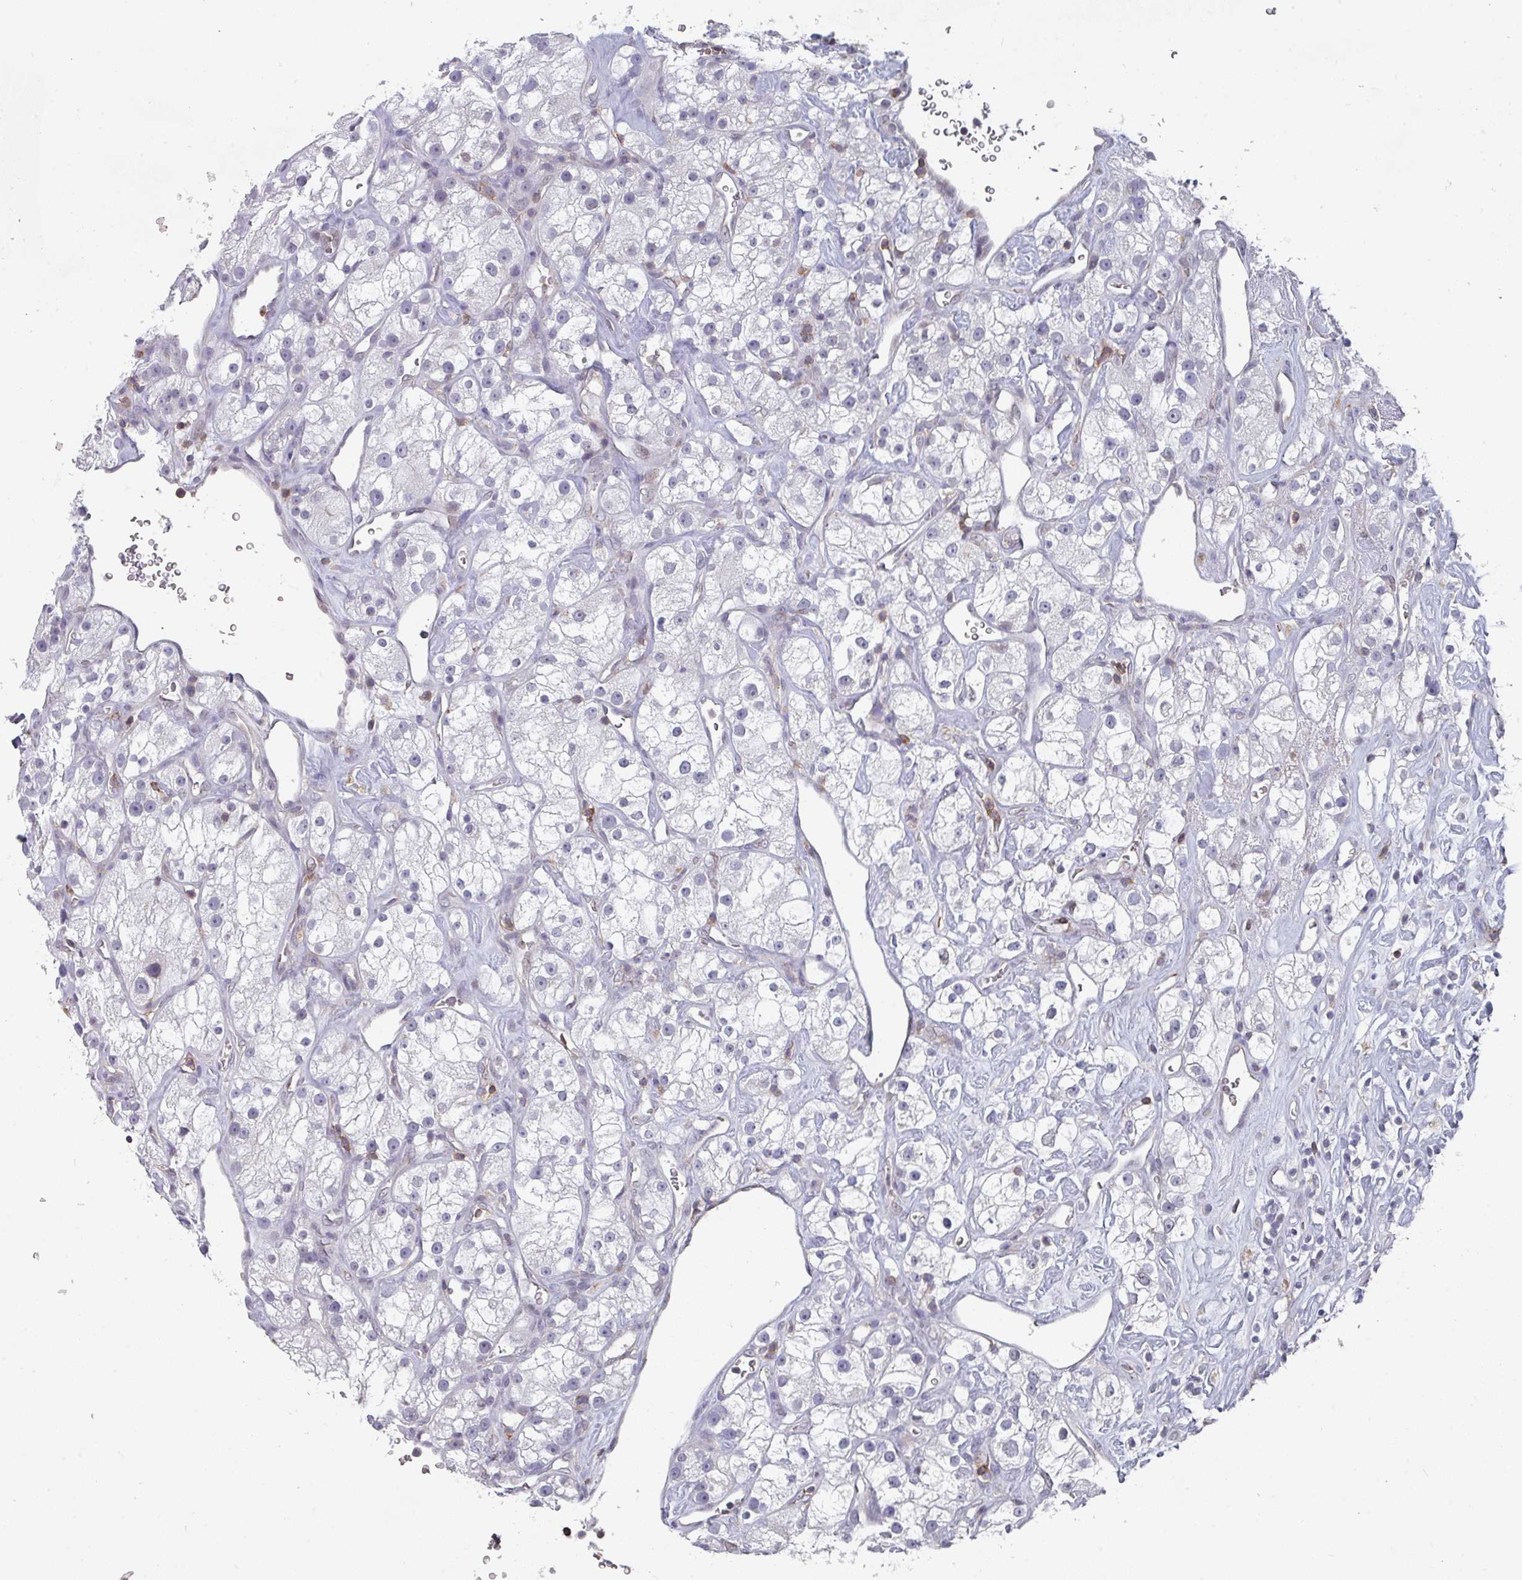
{"staining": {"intensity": "negative", "quantity": "none", "location": "none"}, "tissue": "renal cancer", "cell_type": "Tumor cells", "image_type": "cancer", "snomed": [{"axis": "morphology", "description": "Adenocarcinoma, NOS"}, {"axis": "topography", "description": "Kidney"}], "caption": "DAB (3,3'-diaminobenzidine) immunohistochemical staining of renal cancer (adenocarcinoma) reveals no significant staining in tumor cells.", "gene": "RASAL3", "patient": {"sex": "male", "age": 77}}